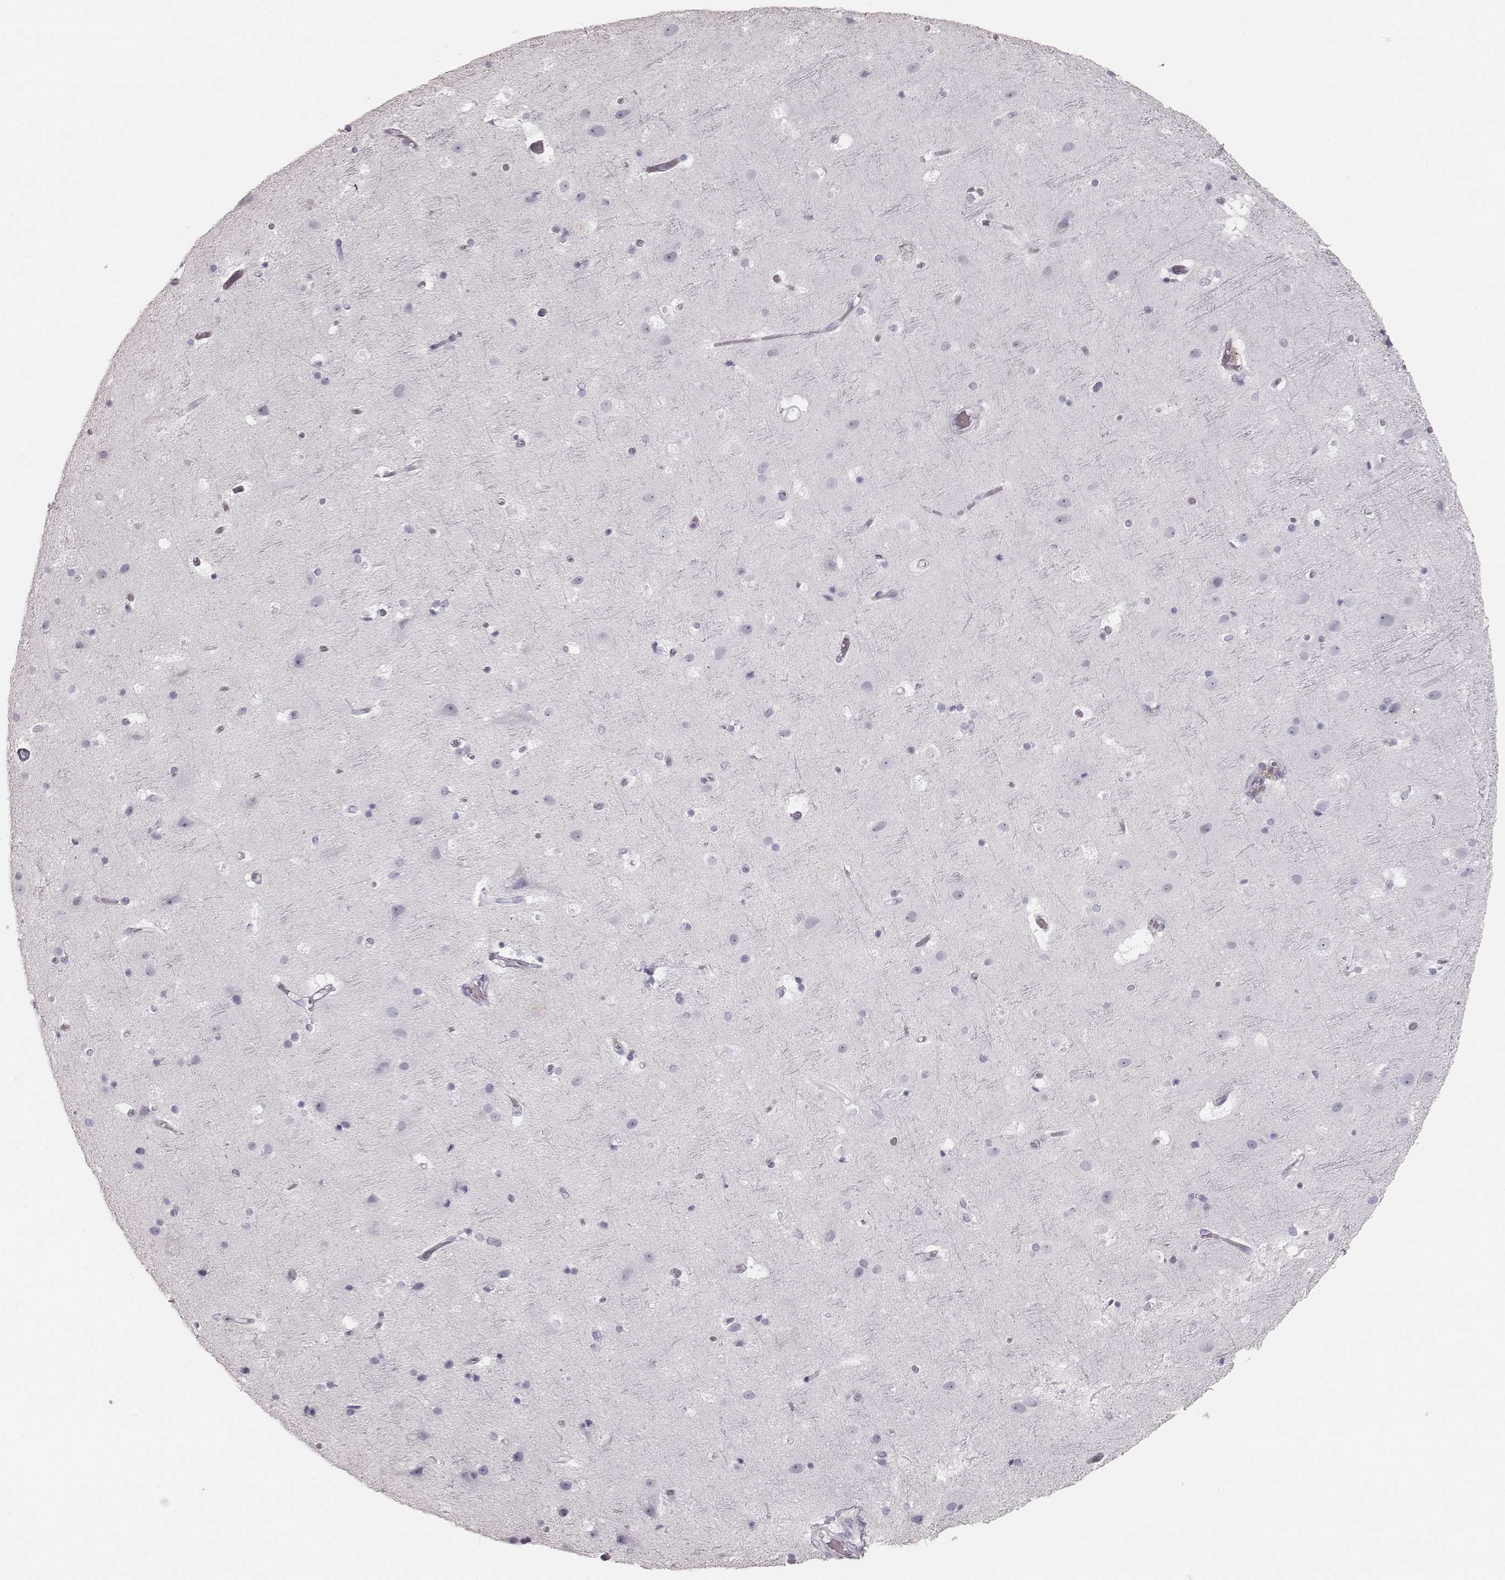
{"staining": {"intensity": "negative", "quantity": "none", "location": "none"}, "tissue": "cerebral cortex", "cell_type": "Endothelial cells", "image_type": "normal", "snomed": [{"axis": "morphology", "description": "Normal tissue, NOS"}, {"axis": "topography", "description": "Cerebral cortex"}], "caption": "IHC photomicrograph of benign human cerebral cortex stained for a protein (brown), which shows no expression in endothelial cells. Nuclei are stained in blue.", "gene": "KRT34", "patient": {"sex": "female", "age": 52}}